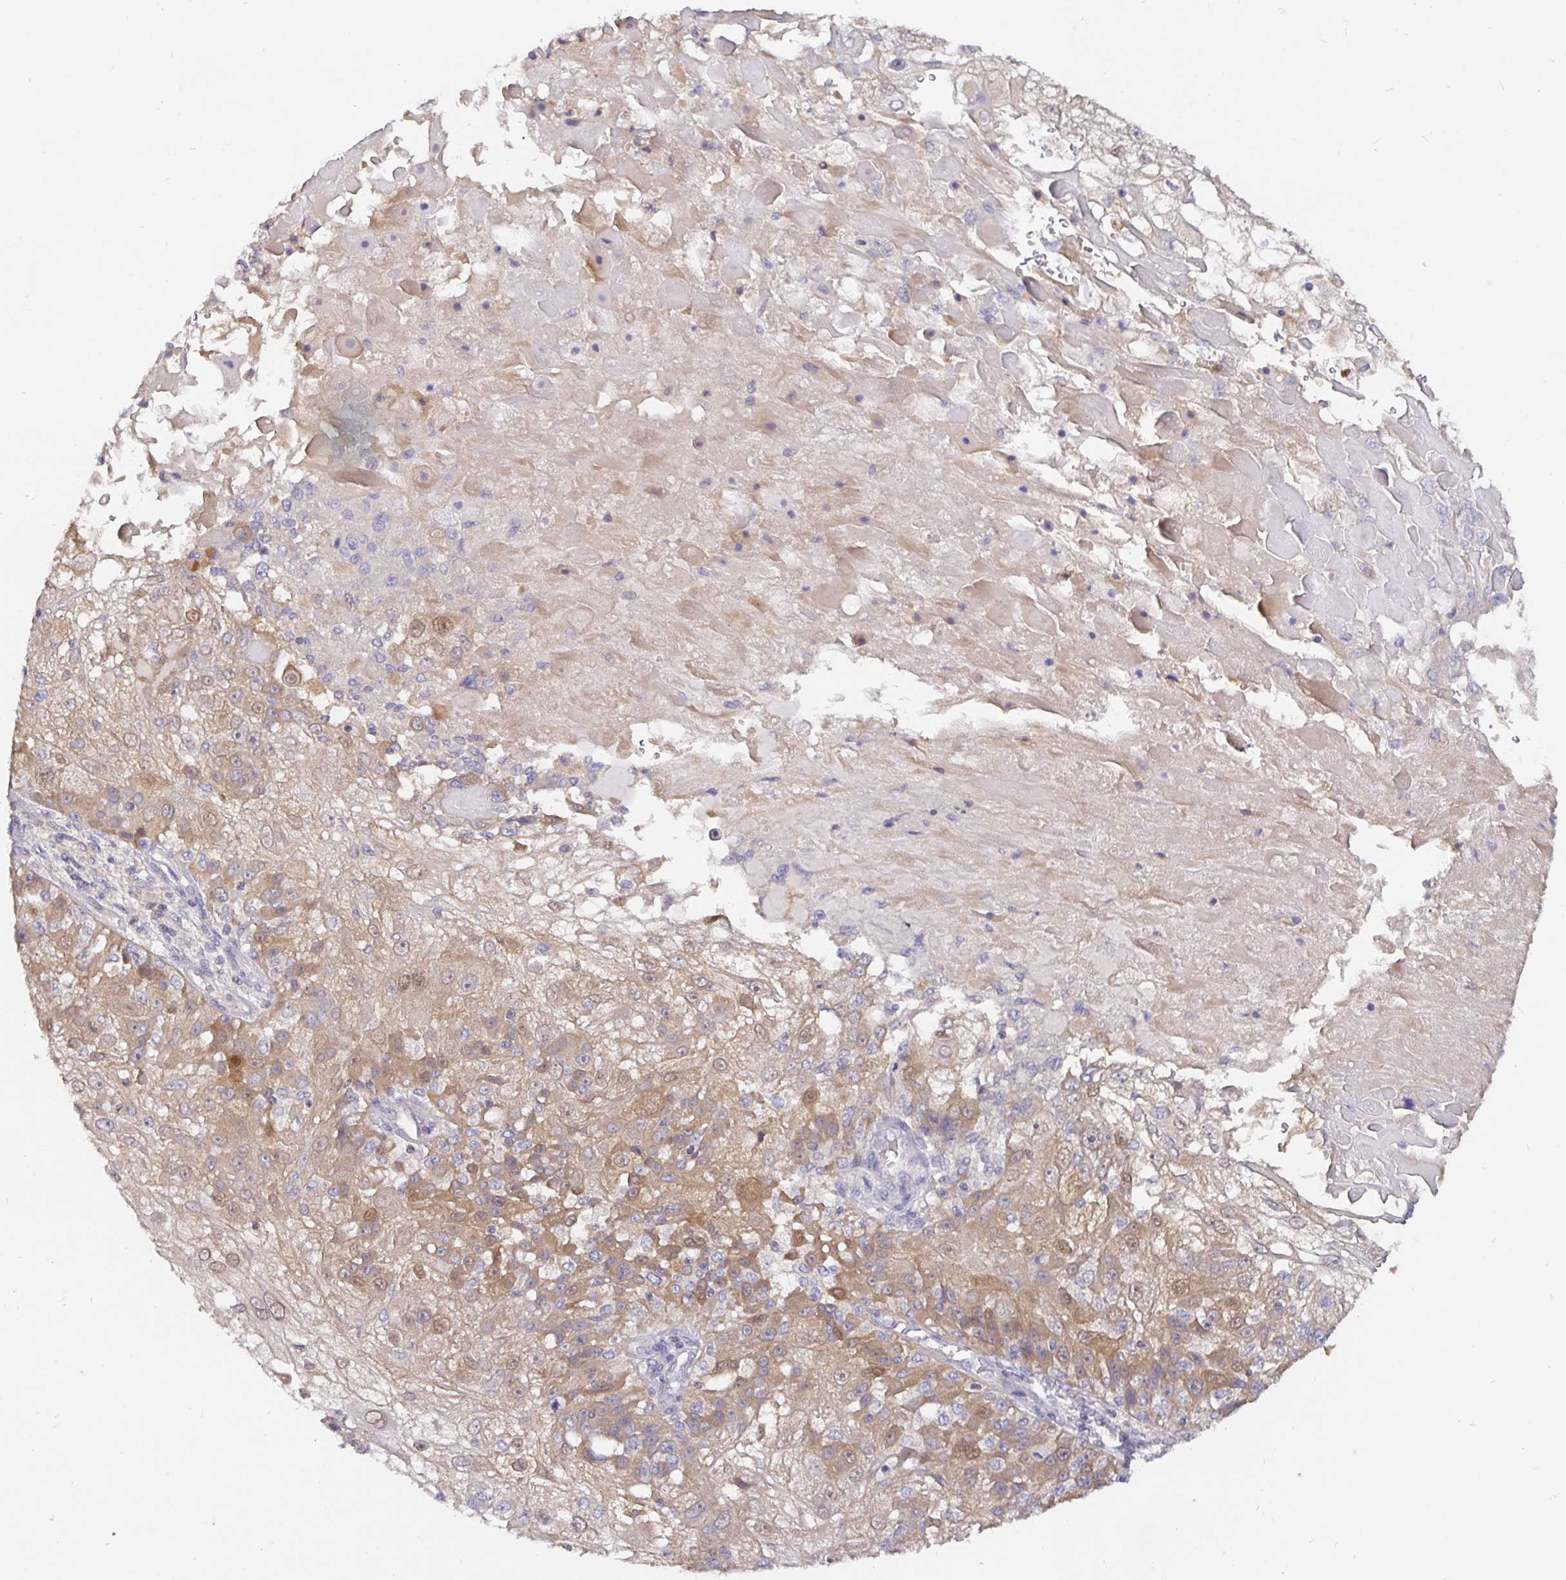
{"staining": {"intensity": "weak", "quantity": ">75%", "location": "cytoplasmic/membranous"}, "tissue": "skin cancer", "cell_type": "Tumor cells", "image_type": "cancer", "snomed": [{"axis": "morphology", "description": "Normal tissue, NOS"}, {"axis": "morphology", "description": "Squamous cell carcinoma, NOS"}, {"axis": "topography", "description": "Skin"}], "caption": "This is a micrograph of immunohistochemistry staining of skin squamous cell carcinoma, which shows weak expression in the cytoplasmic/membranous of tumor cells.", "gene": "KIF21A", "patient": {"sex": "female", "age": 83}}